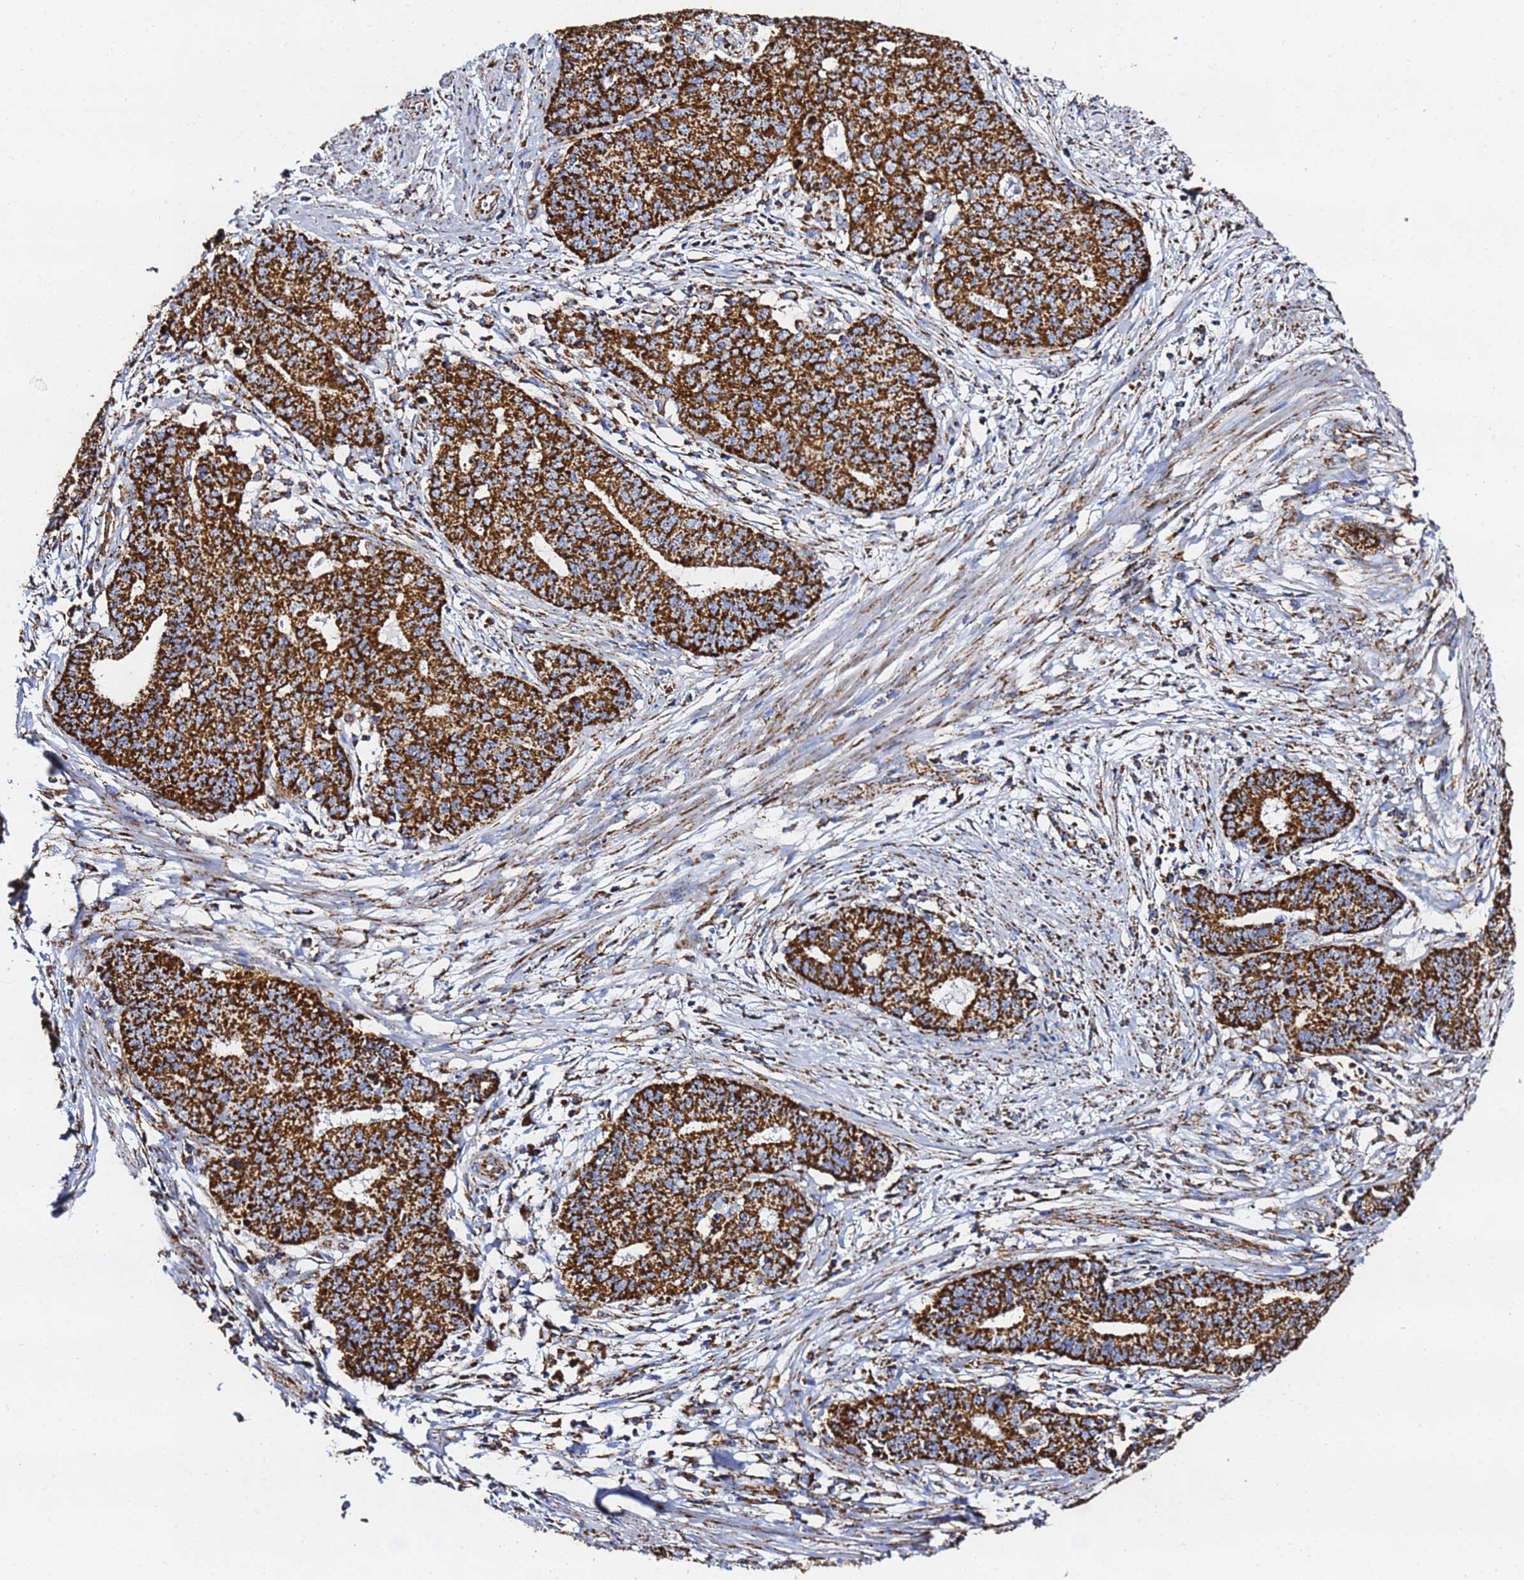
{"staining": {"intensity": "strong", "quantity": ">75%", "location": "cytoplasmic/membranous"}, "tissue": "endometrial cancer", "cell_type": "Tumor cells", "image_type": "cancer", "snomed": [{"axis": "morphology", "description": "Adenocarcinoma, NOS"}, {"axis": "topography", "description": "Endometrium"}], "caption": "Immunohistochemical staining of endometrial cancer shows high levels of strong cytoplasmic/membranous protein expression in approximately >75% of tumor cells. The protein of interest is shown in brown color, while the nuclei are stained blue.", "gene": "PHB2", "patient": {"sex": "female", "age": 59}}